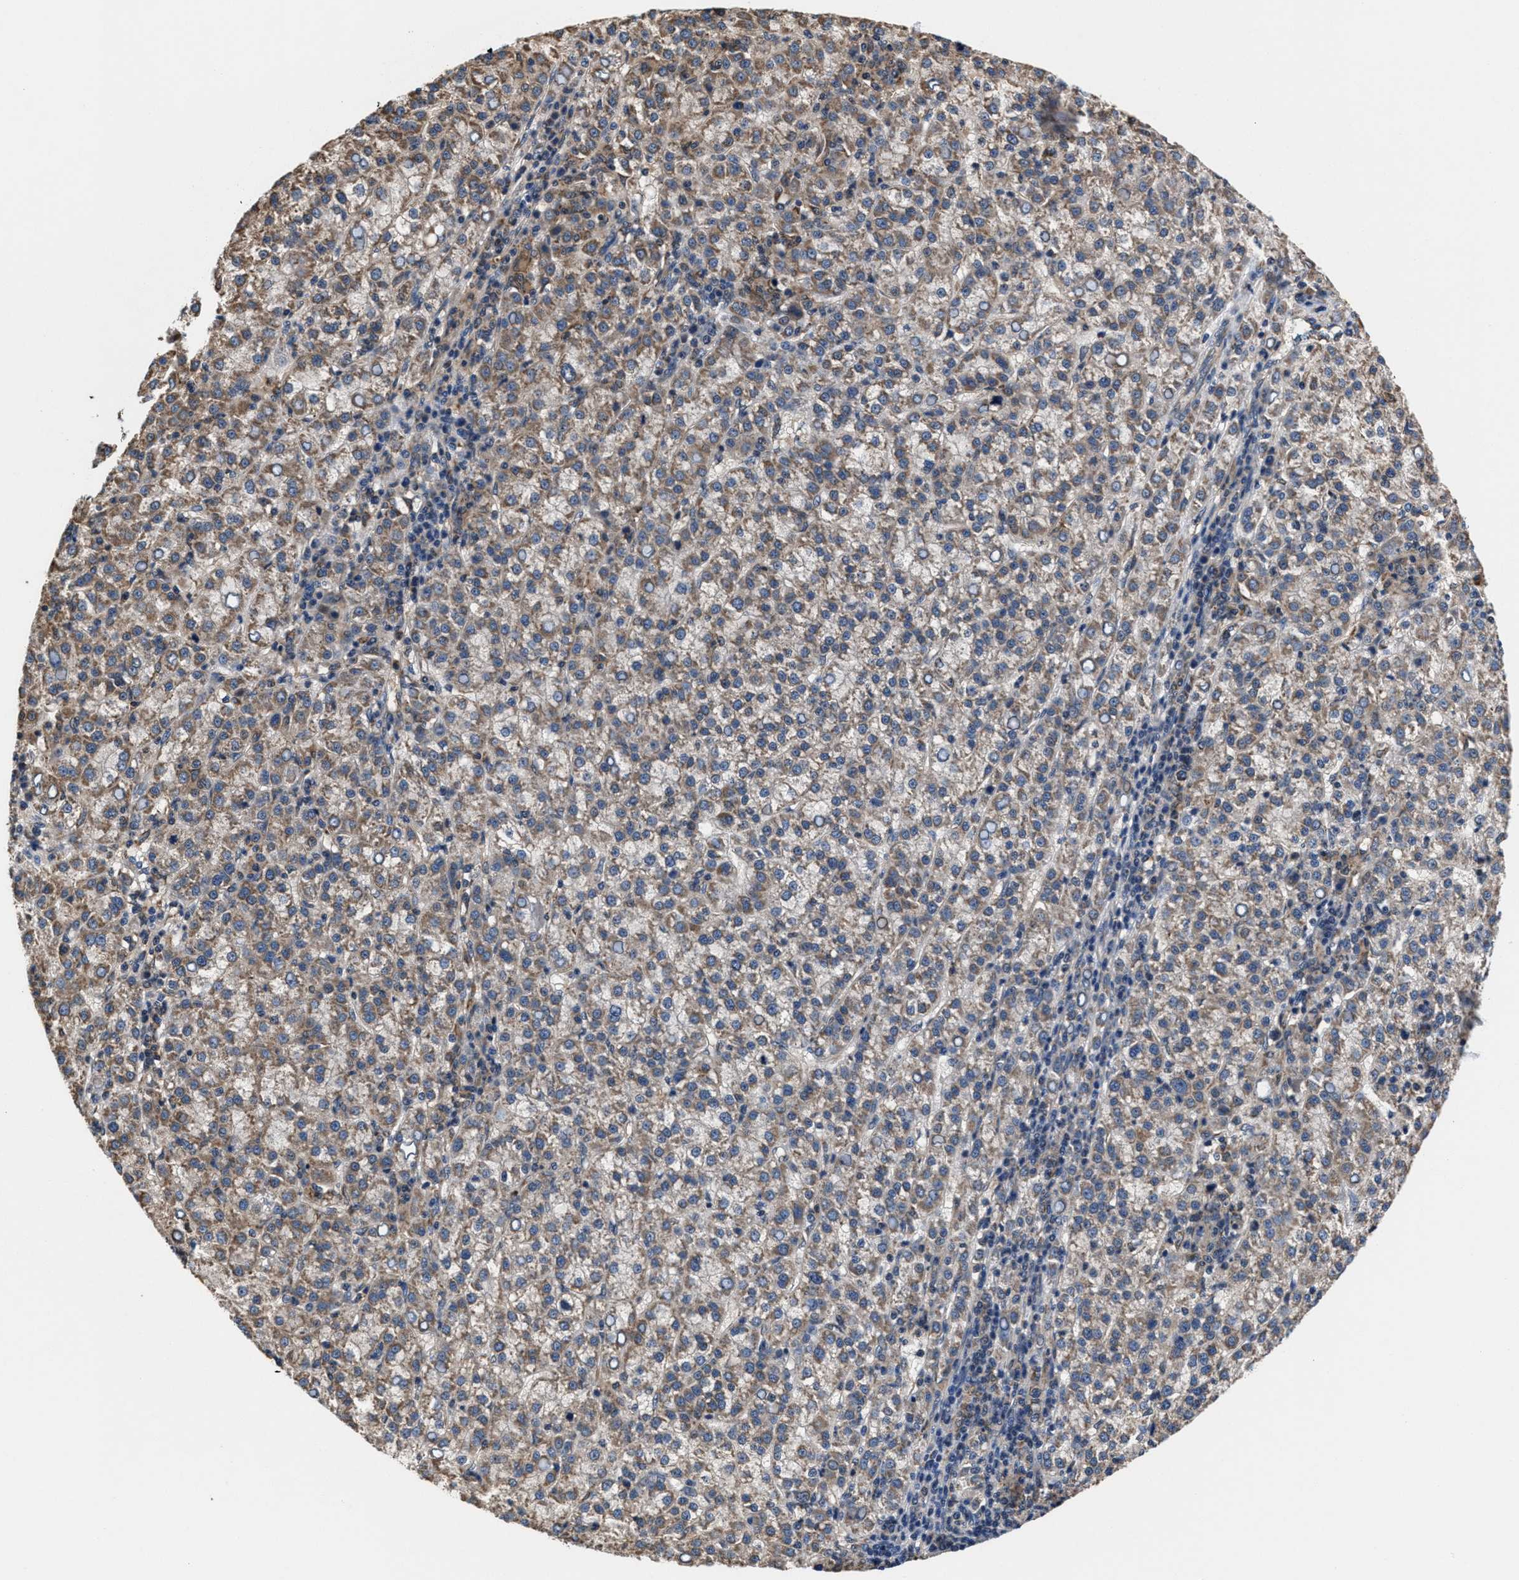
{"staining": {"intensity": "weak", "quantity": ">75%", "location": "cytoplasmic/membranous"}, "tissue": "liver cancer", "cell_type": "Tumor cells", "image_type": "cancer", "snomed": [{"axis": "morphology", "description": "Carcinoma, Hepatocellular, NOS"}, {"axis": "topography", "description": "Liver"}], "caption": "Liver cancer stained for a protein reveals weak cytoplasmic/membranous positivity in tumor cells.", "gene": "ACLY", "patient": {"sex": "female", "age": 58}}